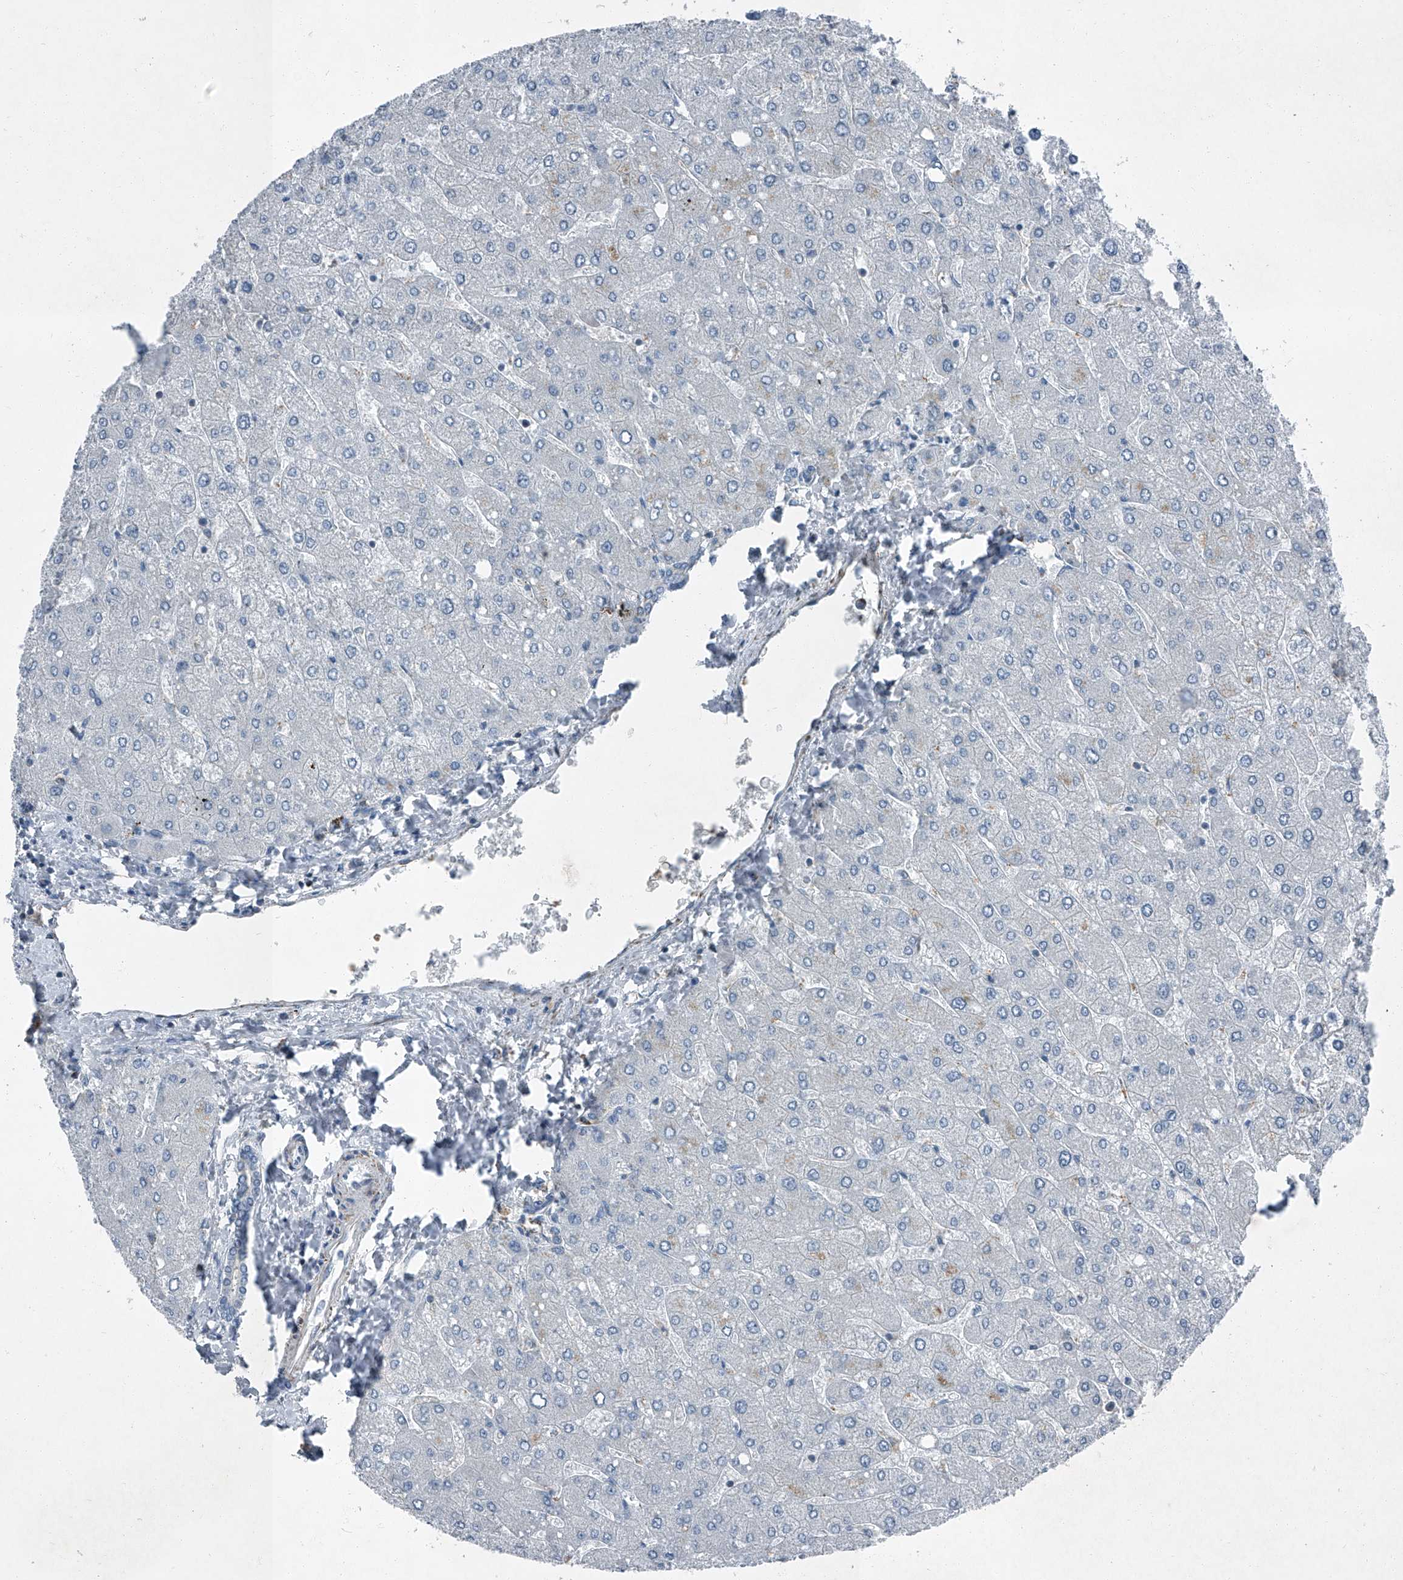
{"staining": {"intensity": "negative", "quantity": "none", "location": "none"}, "tissue": "liver", "cell_type": "Cholangiocytes", "image_type": "normal", "snomed": [{"axis": "morphology", "description": "Normal tissue, NOS"}, {"axis": "topography", "description": "Liver"}], "caption": "Immunohistochemistry of benign liver exhibits no positivity in cholangiocytes. (DAB (3,3'-diaminobenzidine) IHC visualized using brightfield microscopy, high magnification).", "gene": "CHRNA7", "patient": {"sex": "male", "age": 55}}